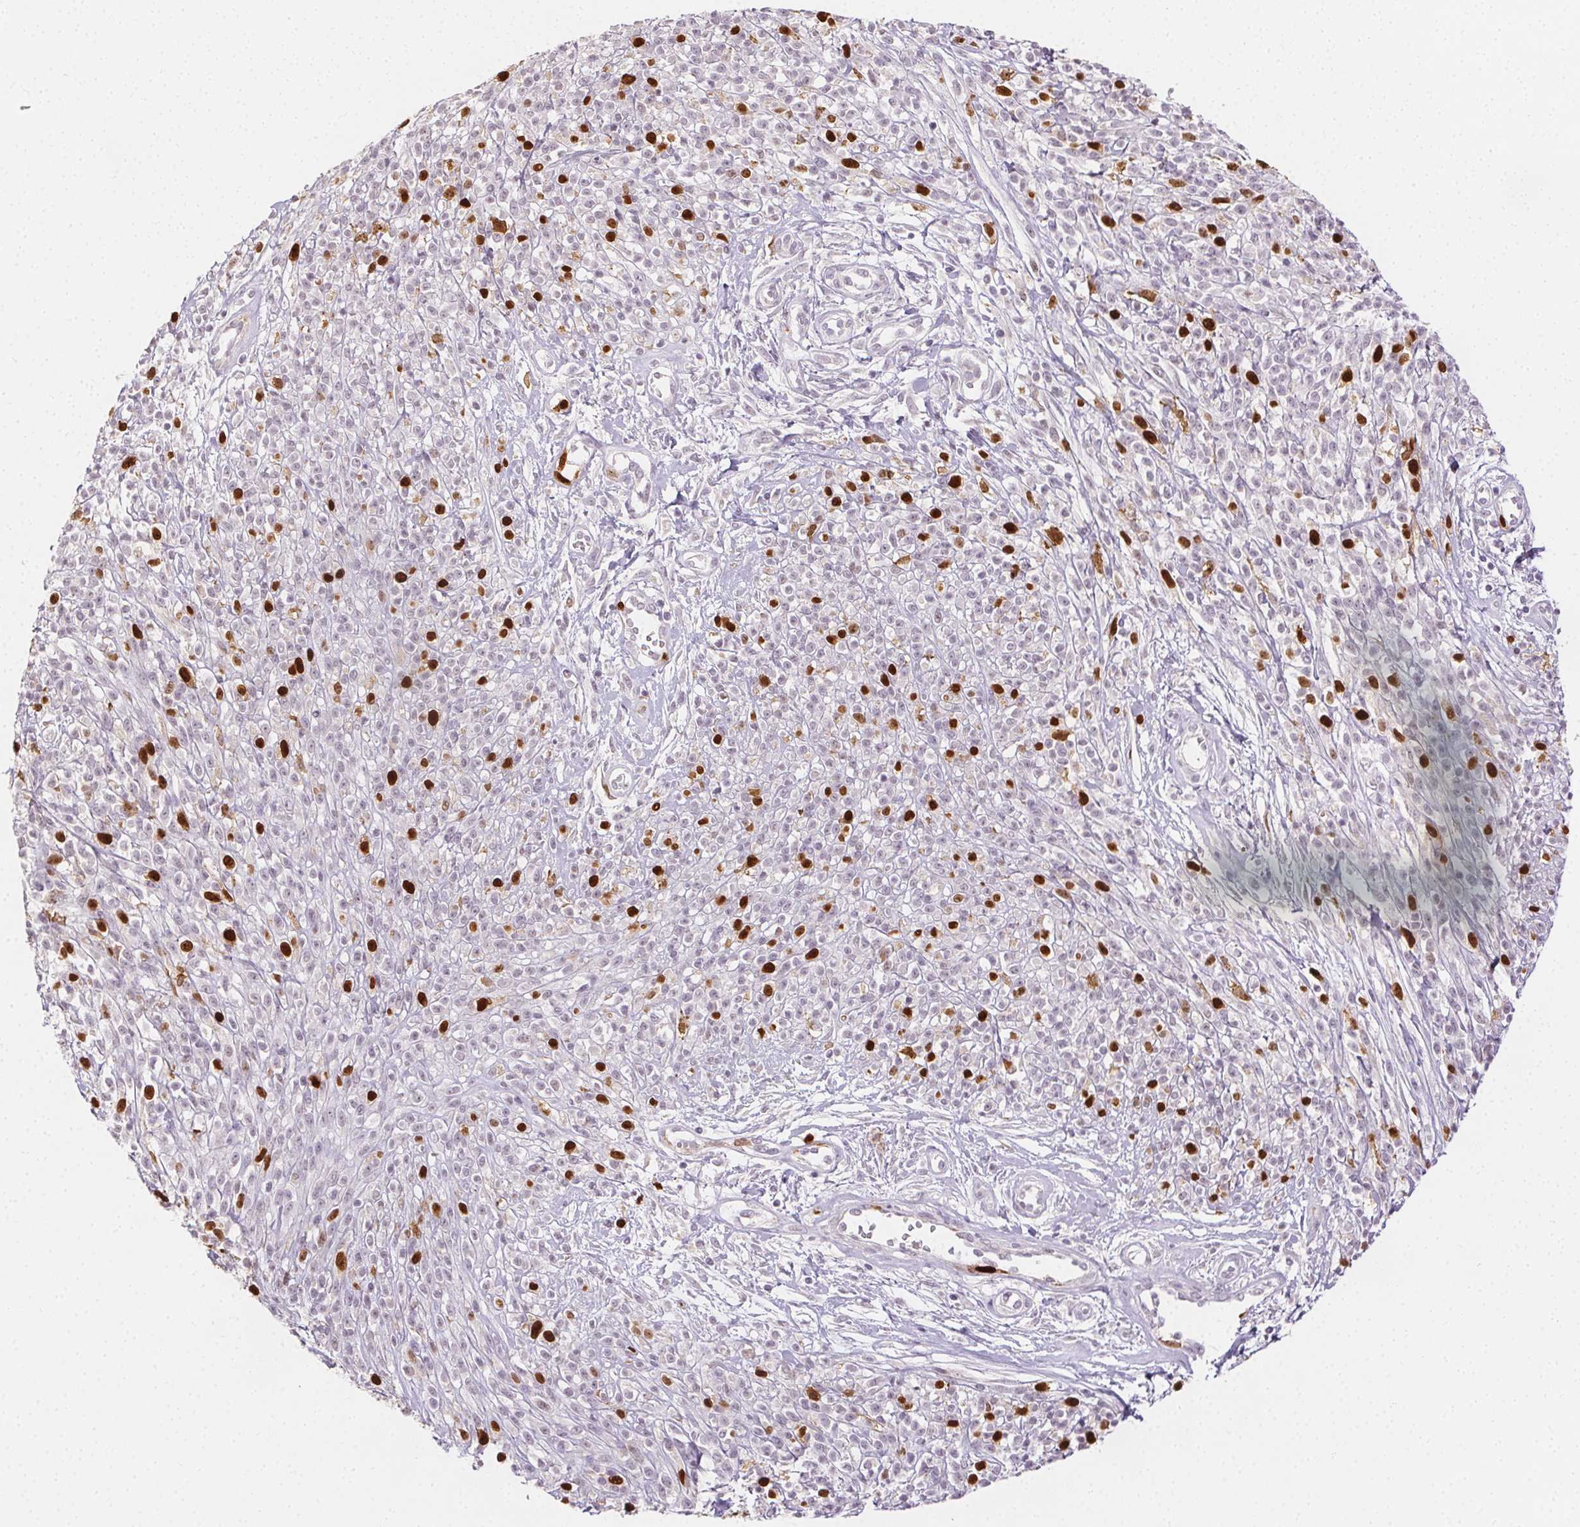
{"staining": {"intensity": "strong", "quantity": "25%-75%", "location": "nuclear"}, "tissue": "melanoma", "cell_type": "Tumor cells", "image_type": "cancer", "snomed": [{"axis": "morphology", "description": "Malignant melanoma, NOS"}, {"axis": "topography", "description": "Skin"}, {"axis": "topography", "description": "Skin of trunk"}], "caption": "Human malignant melanoma stained with a brown dye displays strong nuclear positive staining in about 25%-75% of tumor cells.", "gene": "ANLN", "patient": {"sex": "male", "age": 74}}